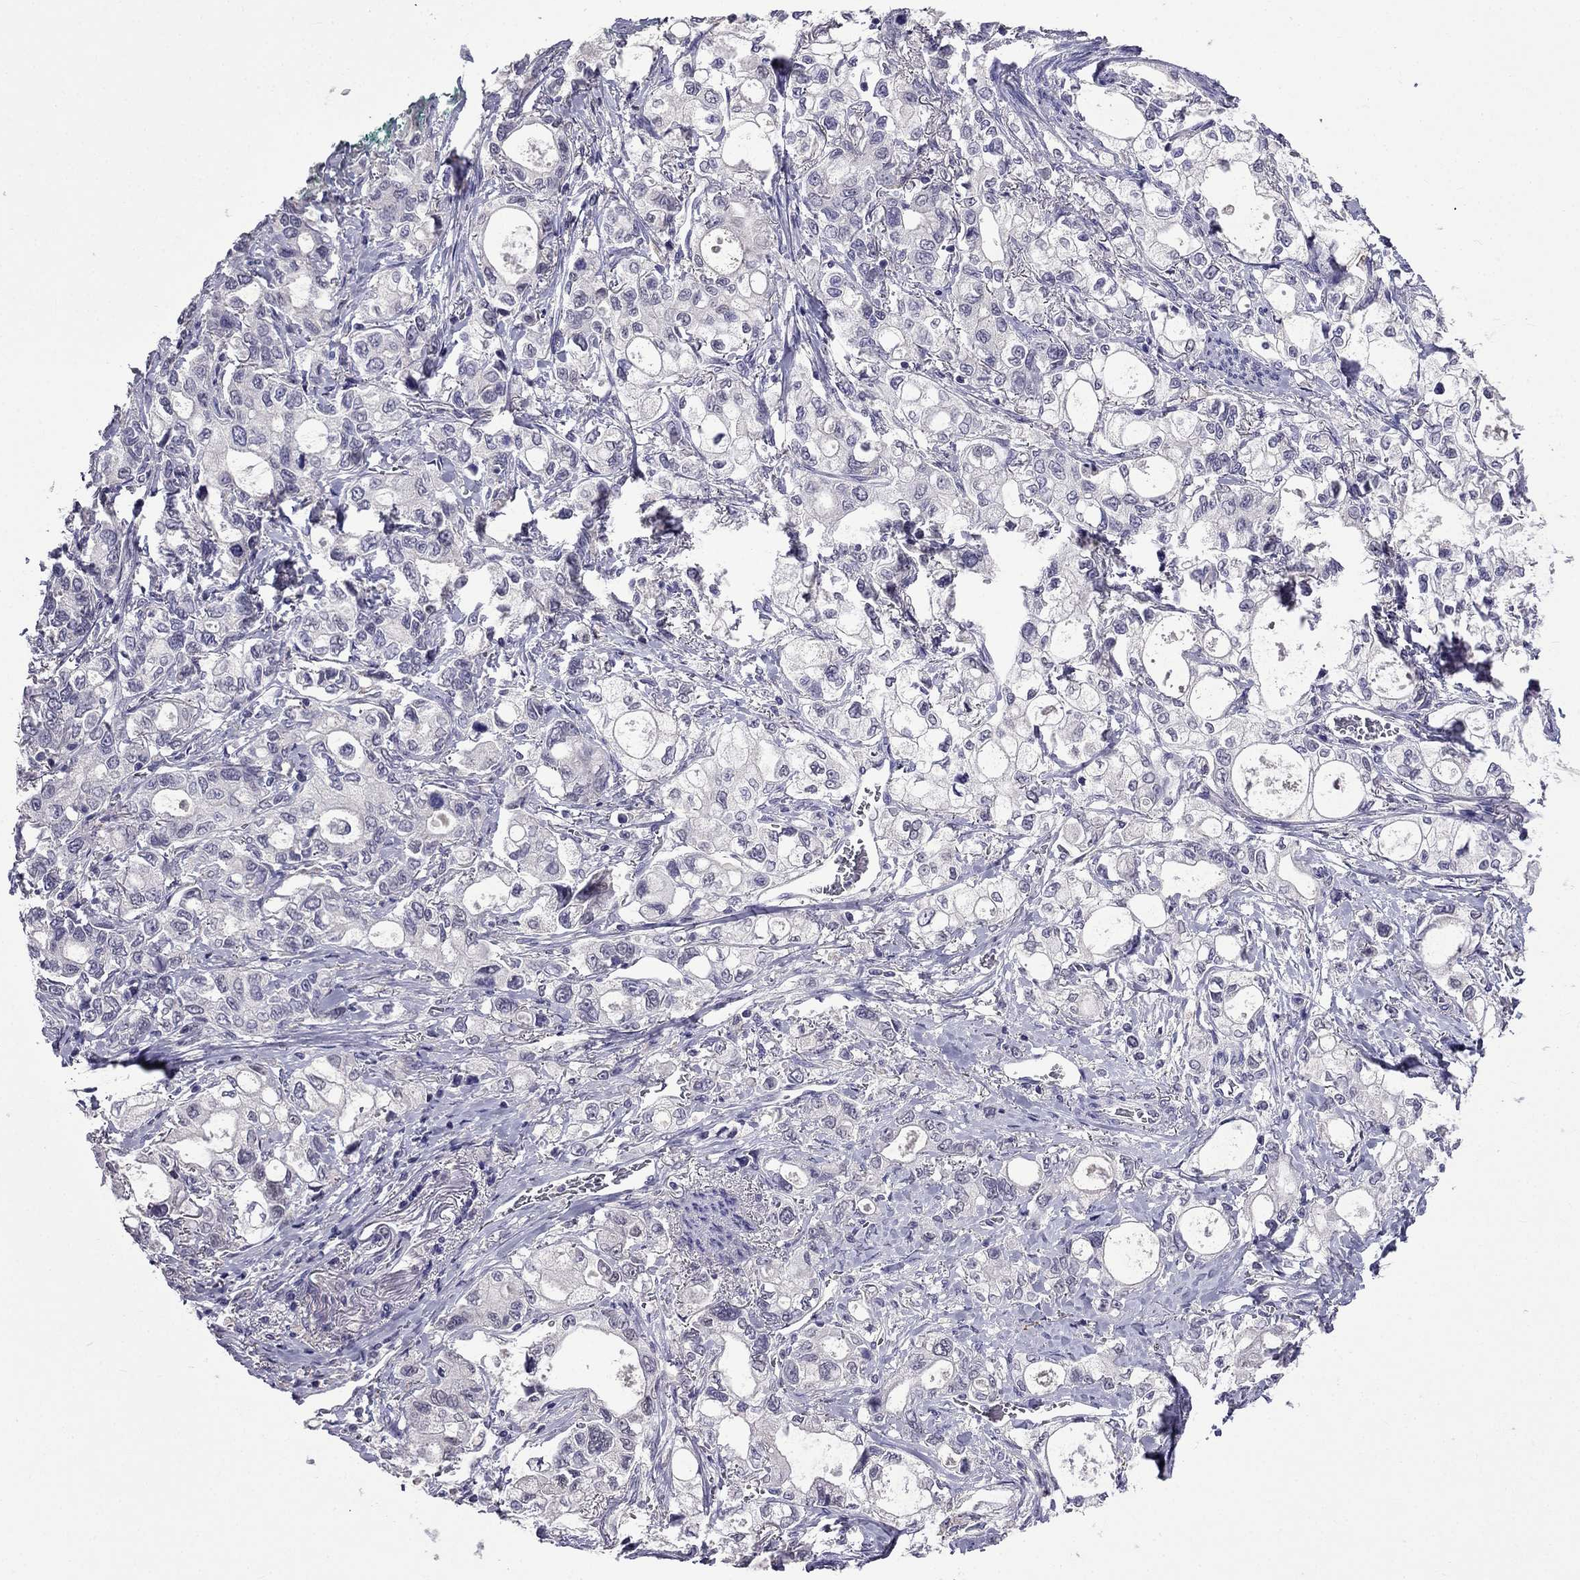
{"staining": {"intensity": "negative", "quantity": "none", "location": "none"}, "tissue": "stomach cancer", "cell_type": "Tumor cells", "image_type": "cancer", "snomed": [{"axis": "morphology", "description": "Adenocarcinoma, NOS"}, {"axis": "topography", "description": "Stomach"}], "caption": "Human adenocarcinoma (stomach) stained for a protein using IHC displays no staining in tumor cells.", "gene": "AQP9", "patient": {"sex": "male", "age": 63}}